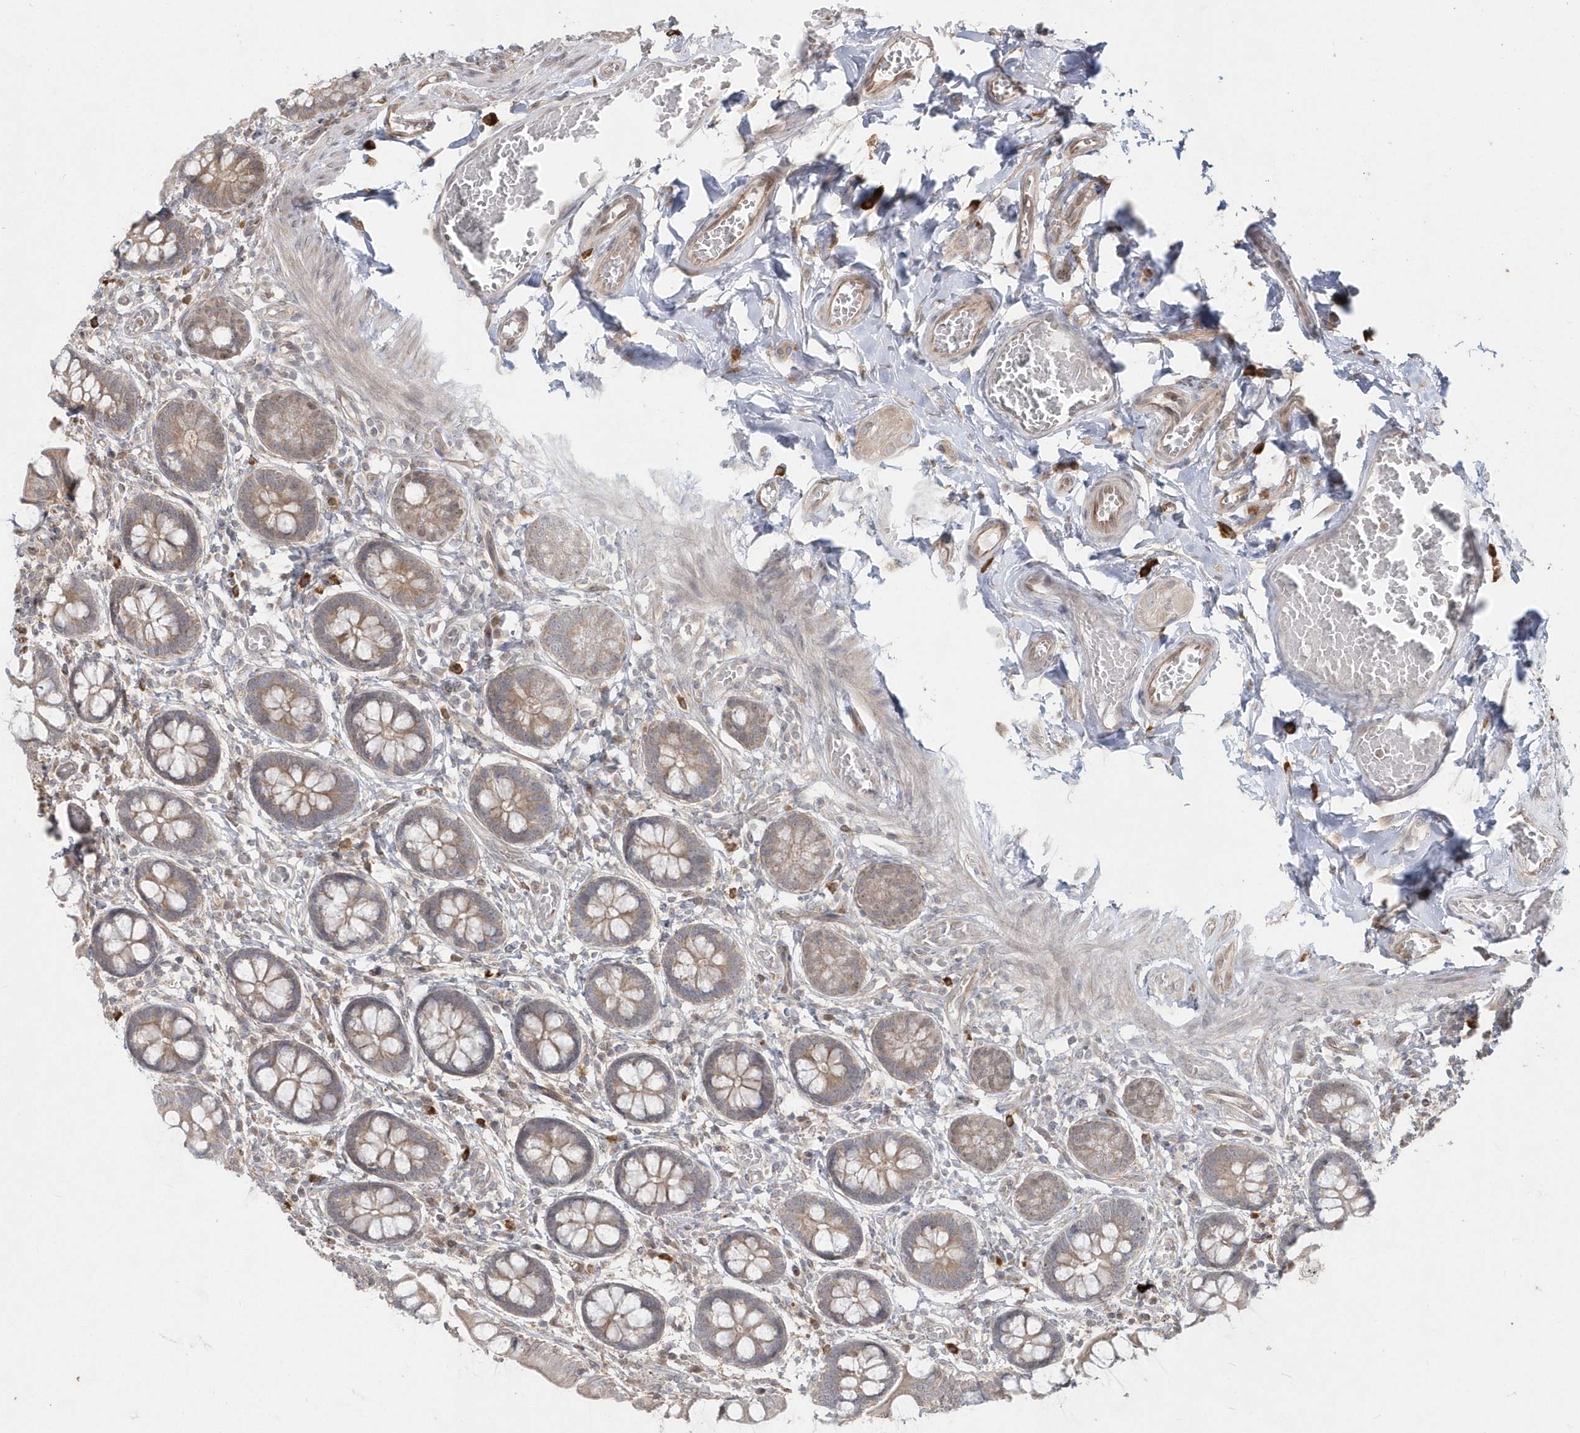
{"staining": {"intensity": "moderate", "quantity": ">75%", "location": "cytoplasmic/membranous"}, "tissue": "small intestine", "cell_type": "Glandular cells", "image_type": "normal", "snomed": [{"axis": "morphology", "description": "Normal tissue, NOS"}, {"axis": "topography", "description": "Small intestine"}], "caption": "Glandular cells show moderate cytoplasmic/membranous staining in approximately >75% of cells in benign small intestine. The staining is performed using DAB (3,3'-diaminobenzidine) brown chromogen to label protein expression. The nuclei are counter-stained blue using hematoxylin.", "gene": "DHX57", "patient": {"sex": "male", "age": 52}}